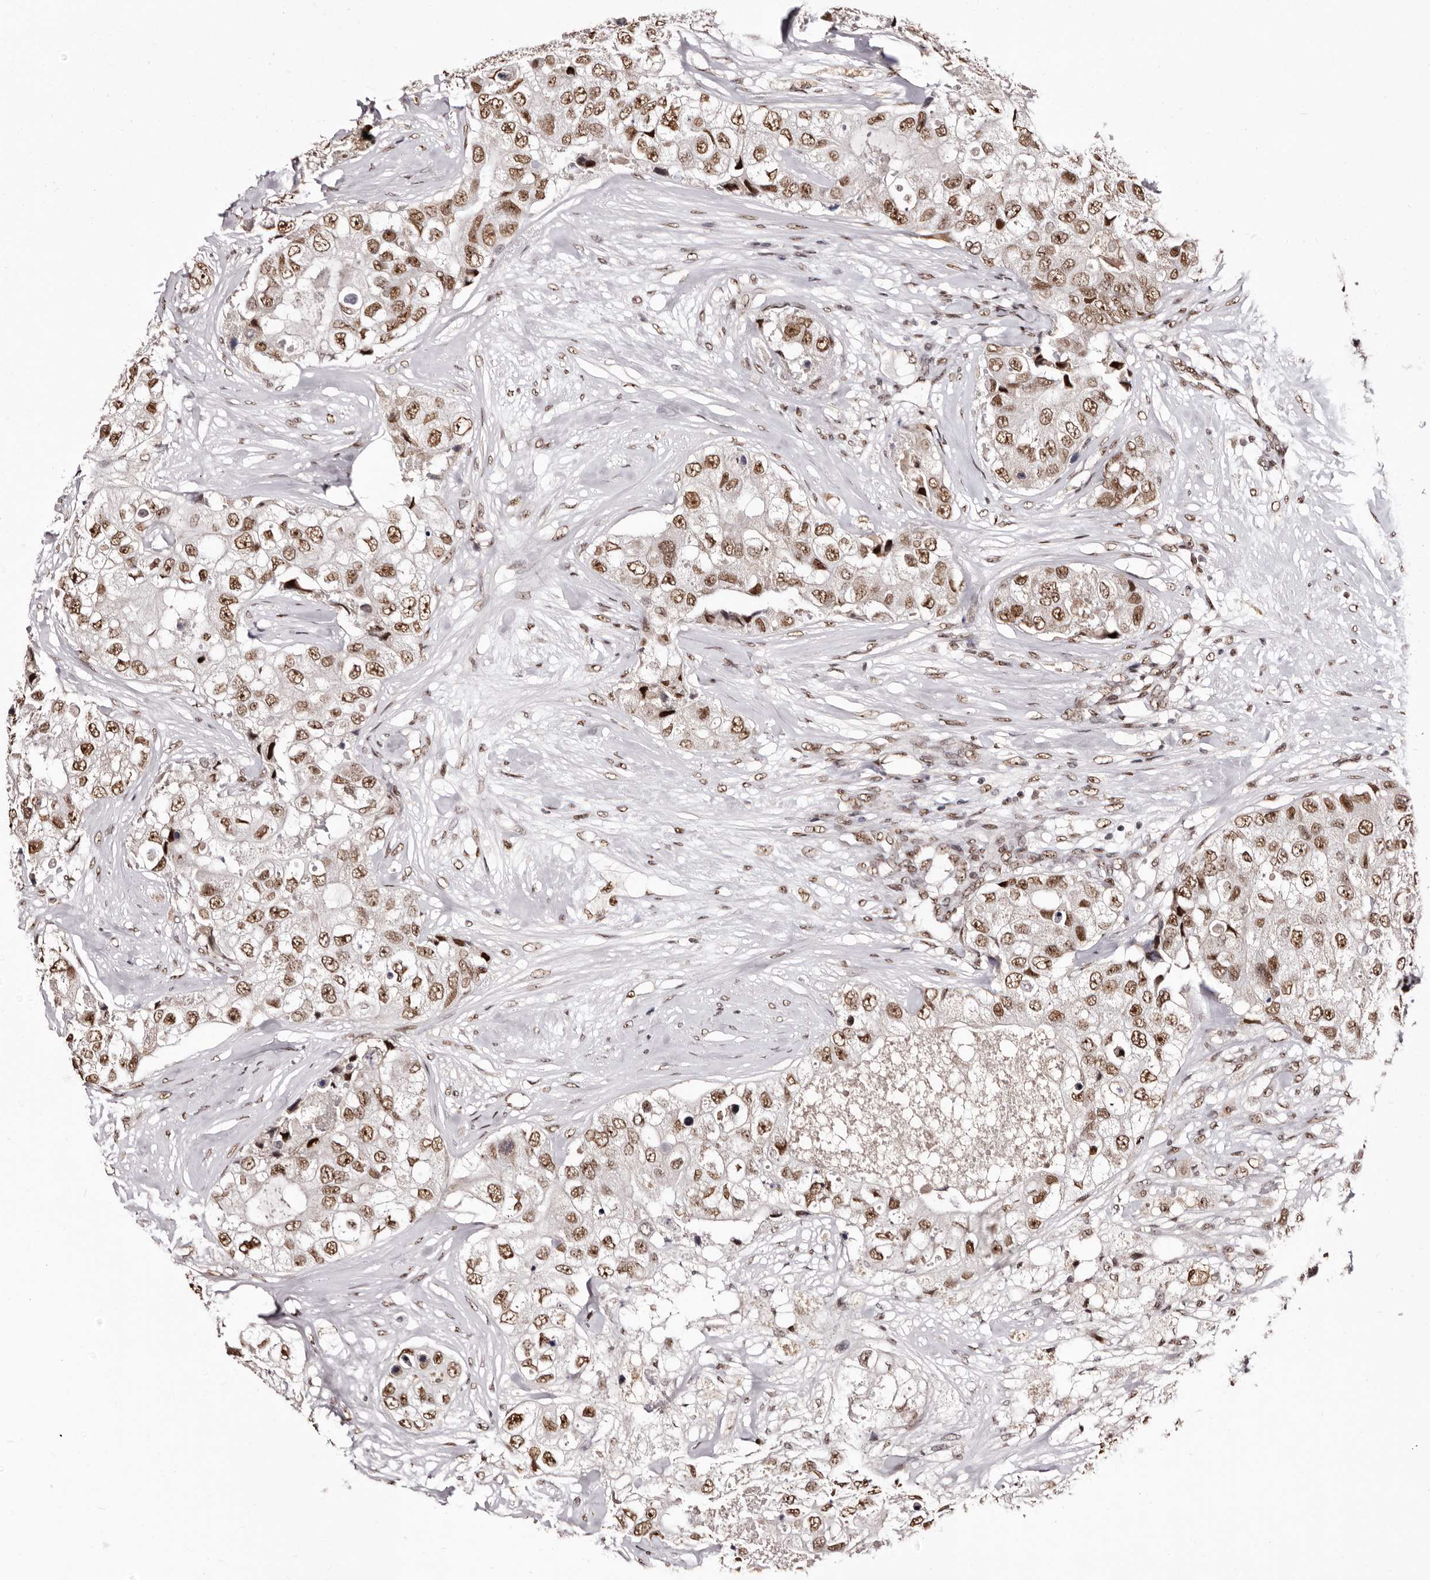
{"staining": {"intensity": "moderate", "quantity": ">75%", "location": "nuclear"}, "tissue": "breast cancer", "cell_type": "Tumor cells", "image_type": "cancer", "snomed": [{"axis": "morphology", "description": "Duct carcinoma"}, {"axis": "topography", "description": "Breast"}], "caption": "DAB immunohistochemical staining of intraductal carcinoma (breast) displays moderate nuclear protein positivity in approximately >75% of tumor cells.", "gene": "ANAPC11", "patient": {"sex": "female", "age": 62}}